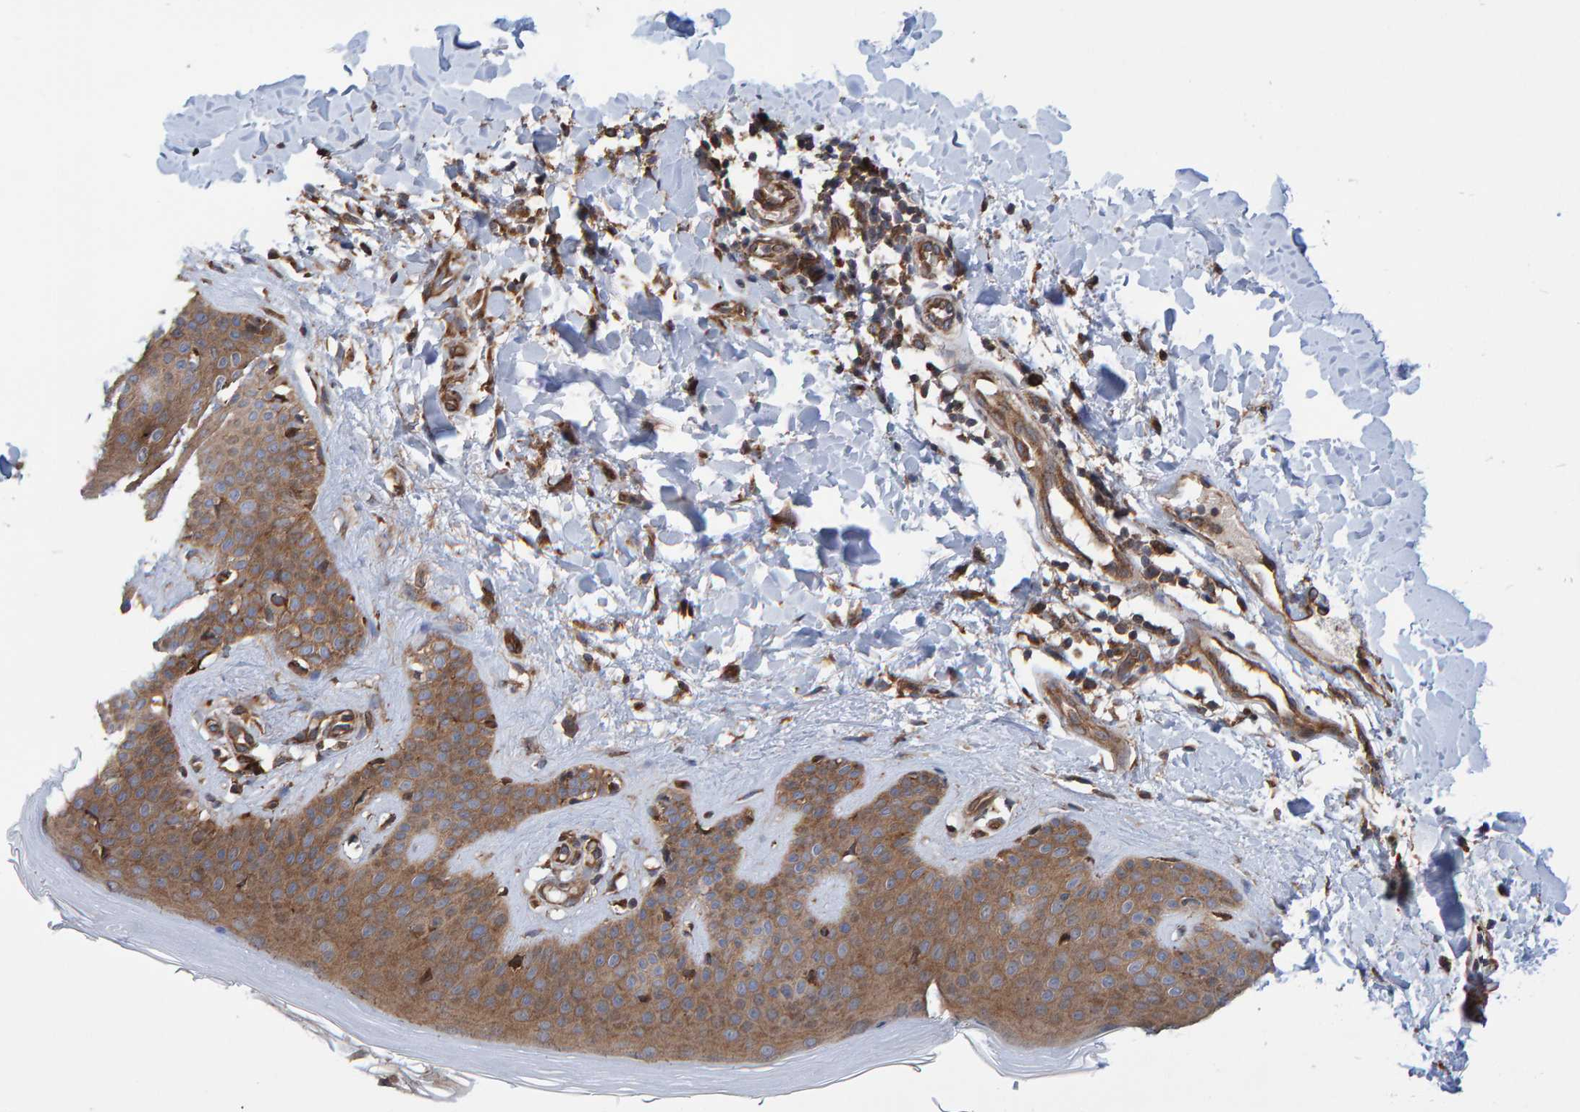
{"staining": {"intensity": "moderate", "quantity": ">75%", "location": "cytoplasmic/membranous"}, "tissue": "skin", "cell_type": "Fibroblasts", "image_type": "normal", "snomed": [{"axis": "morphology", "description": "Normal tissue, NOS"}, {"axis": "morphology", "description": "Malignant melanoma, Metastatic site"}, {"axis": "topography", "description": "Skin"}], "caption": "IHC staining of normal skin, which demonstrates medium levels of moderate cytoplasmic/membranous staining in about >75% of fibroblasts indicating moderate cytoplasmic/membranous protein positivity. The staining was performed using DAB (3,3'-diaminobenzidine) (brown) for protein detection and nuclei were counterstained in hematoxylin (blue).", "gene": "KIAA0753", "patient": {"sex": "male", "age": 41}}